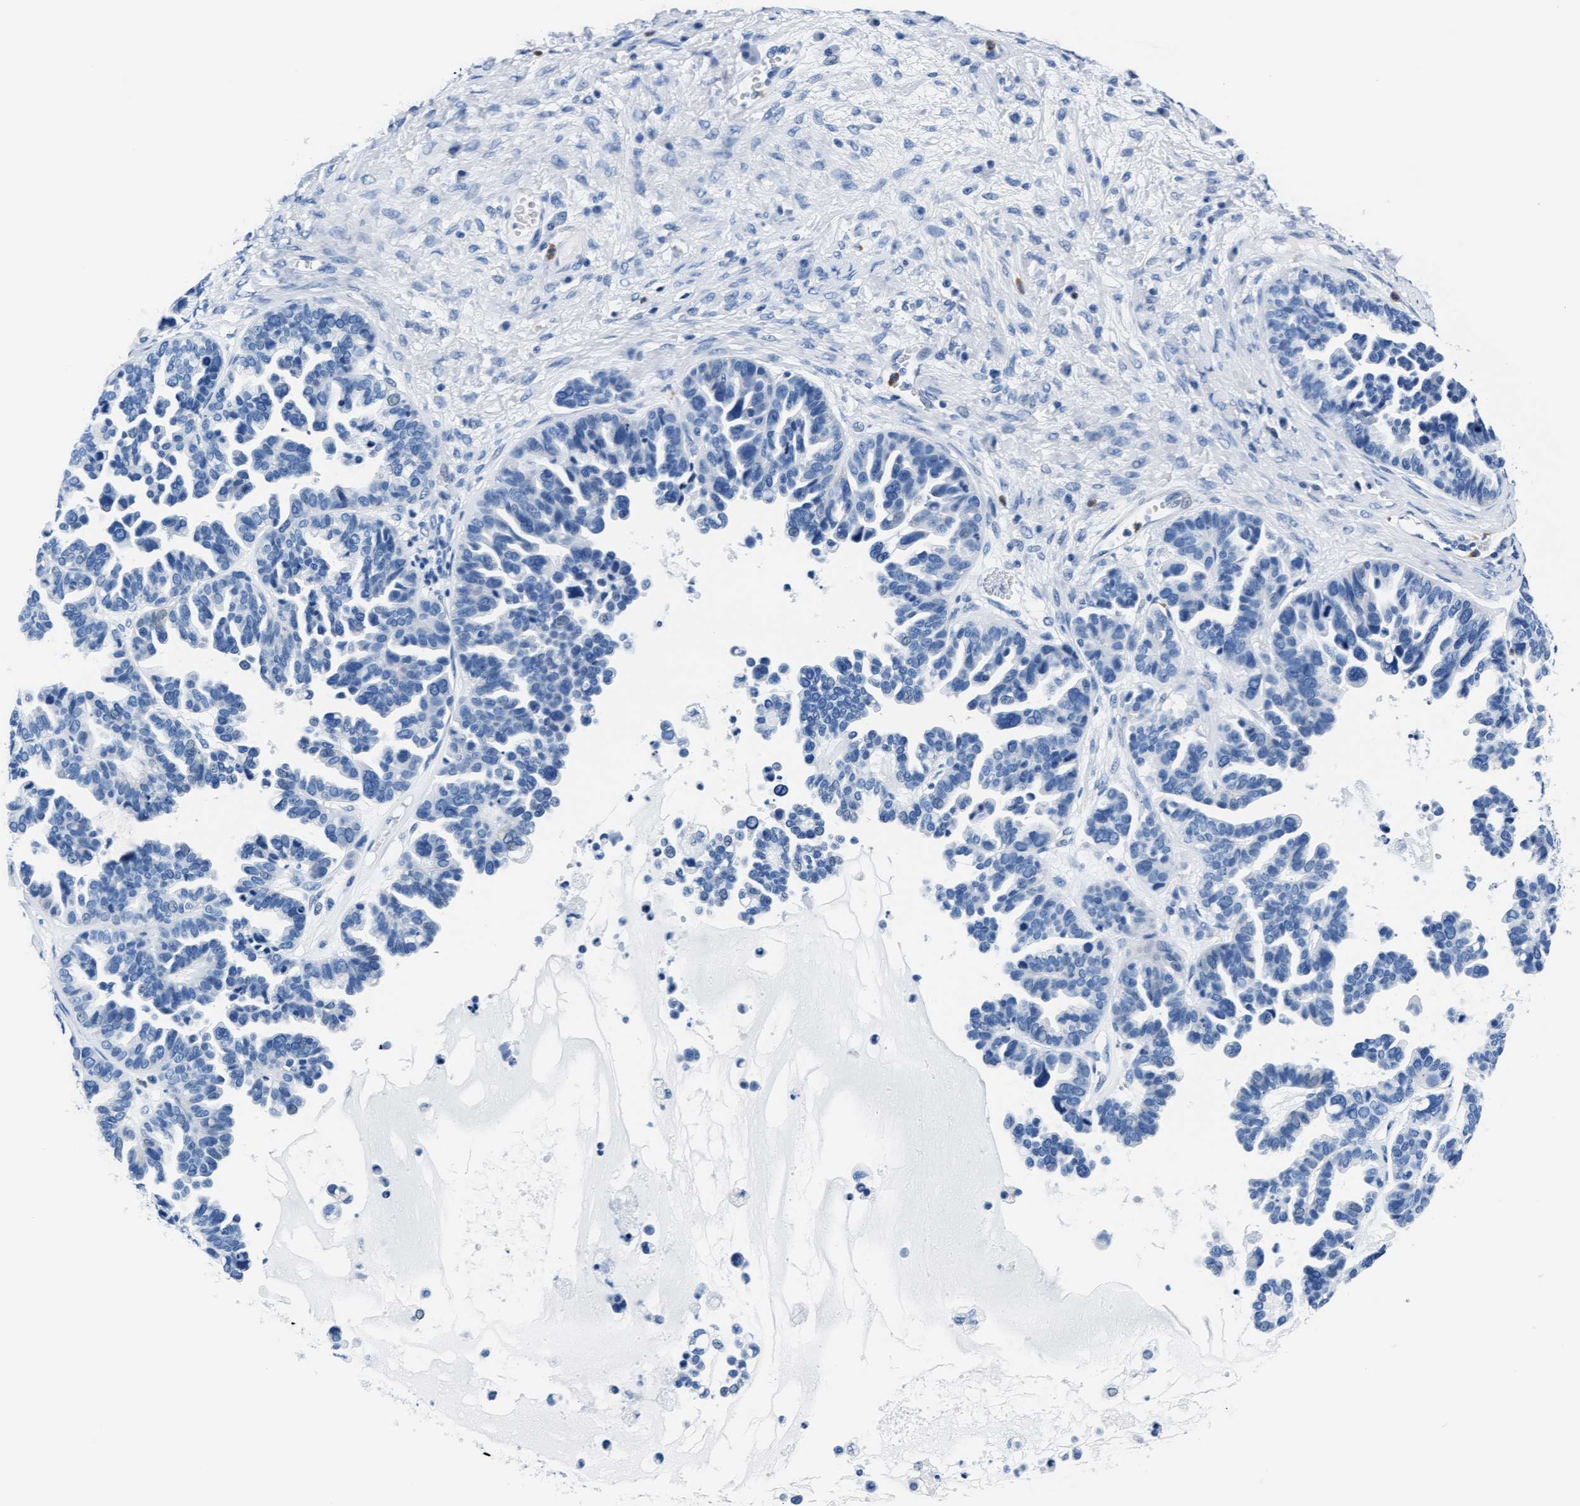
{"staining": {"intensity": "negative", "quantity": "none", "location": "none"}, "tissue": "ovarian cancer", "cell_type": "Tumor cells", "image_type": "cancer", "snomed": [{"axis": "morphology", "description": "Cystadenocarcinoma, serous, NOS"}, {"axis": "topography", "description": "Ovary"}], "caption": "Serous cystadenocarcinoma (ovarian) stained for a protein using IHC displays no staining tumor cells.", "gene": "MMP8", "patient": {"sex": "female", "age": 56}}